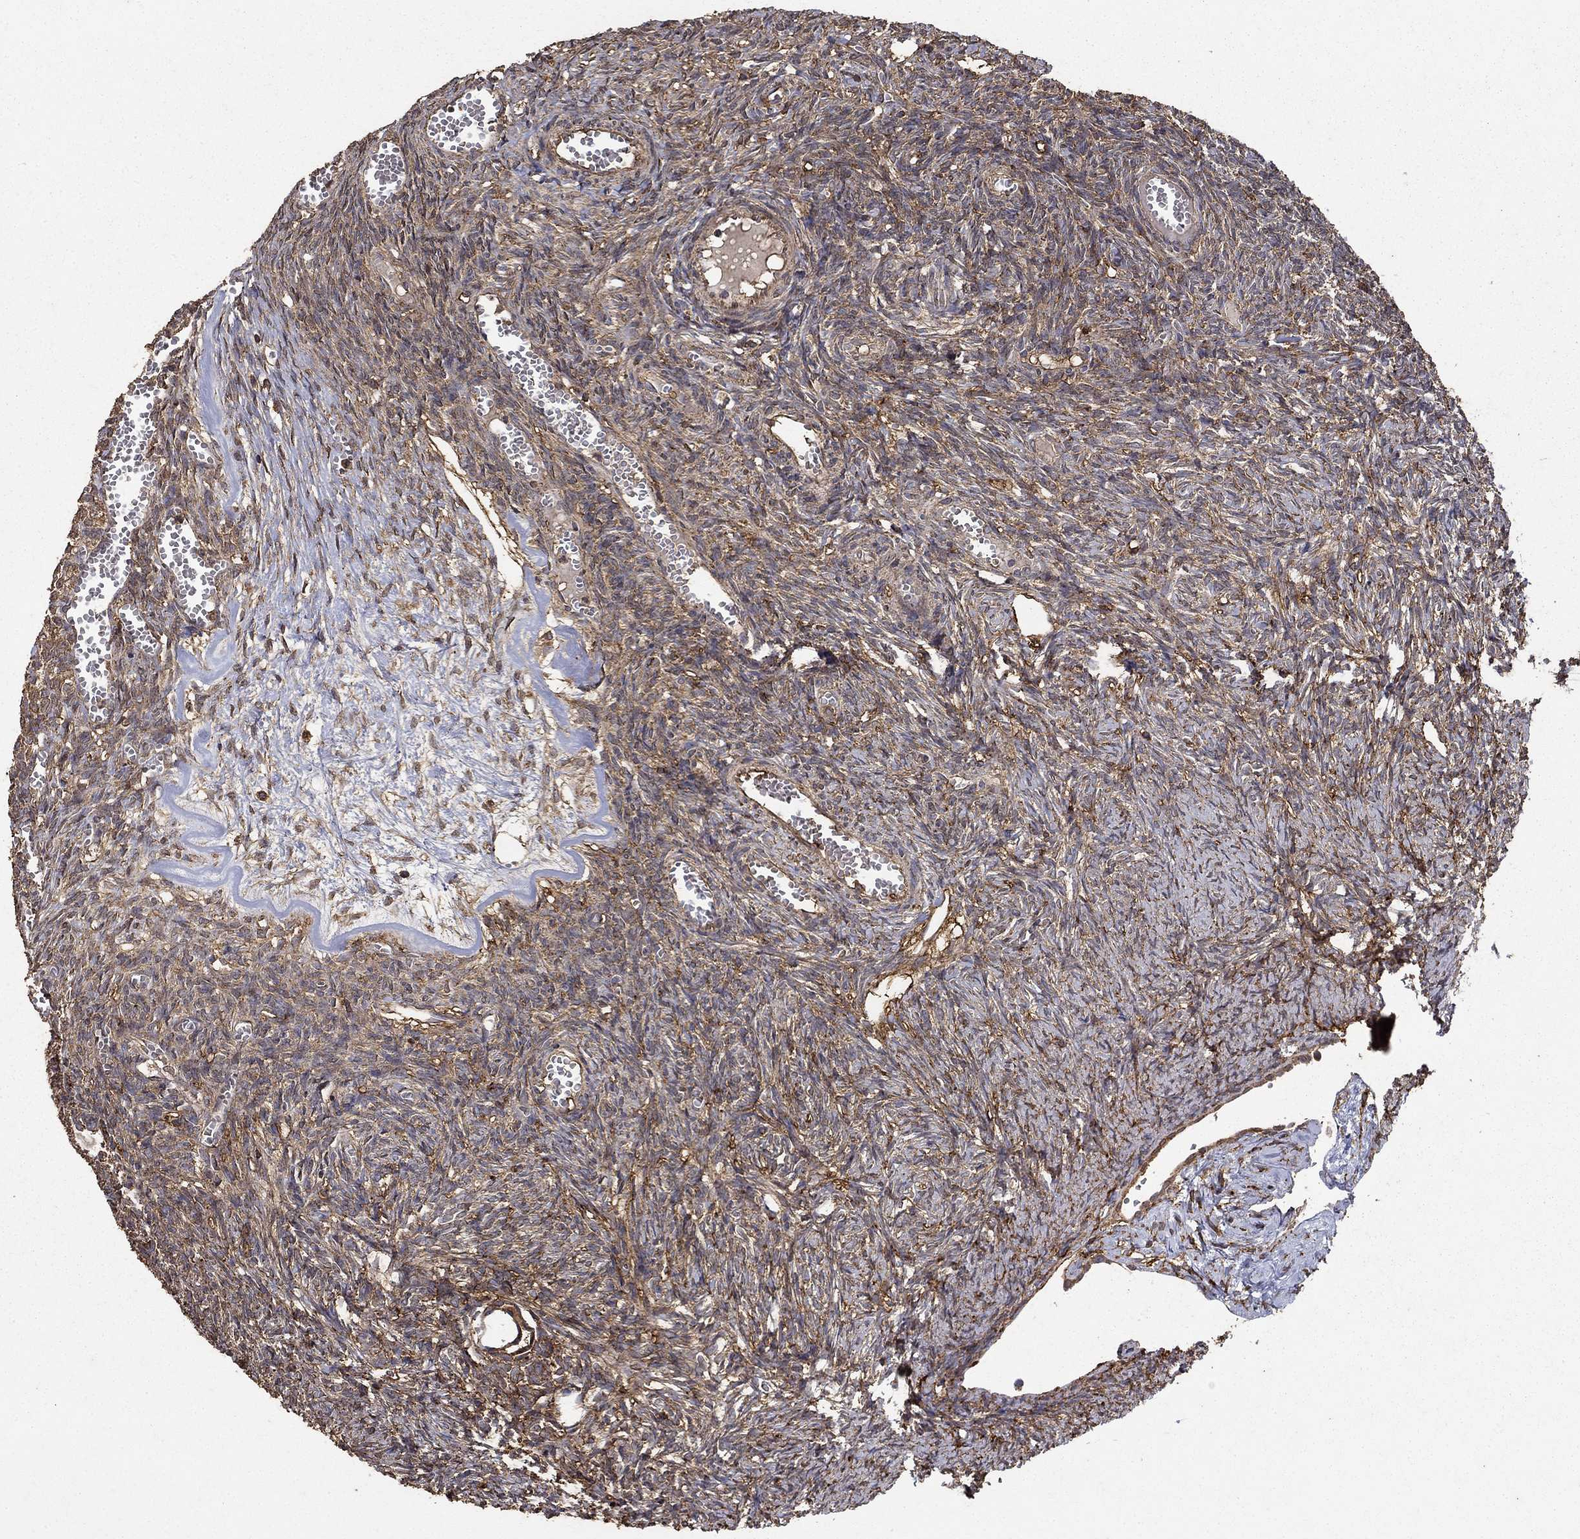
{"staining": {"intensity": "moderate", "quantity": "25%-75%", "location": "cytoplasmic/membranous"}, "tissue": "ovary", "cell_type": "Ovarian stroma cells", "image_type": "normal", "snomed": [{"axis": "morphology", "description": "Normal tissue, NOS"}, {"axis": "topography", "description": "Ovary"}], "caption": "Protein staining of unremarkable ovary shows moderate cytoplasmic/membranous expression in approximately 25%-75% of ovarian stroma cells.", "gene": "IFRD1", "patient": {"sex": "female", "age": 43}}